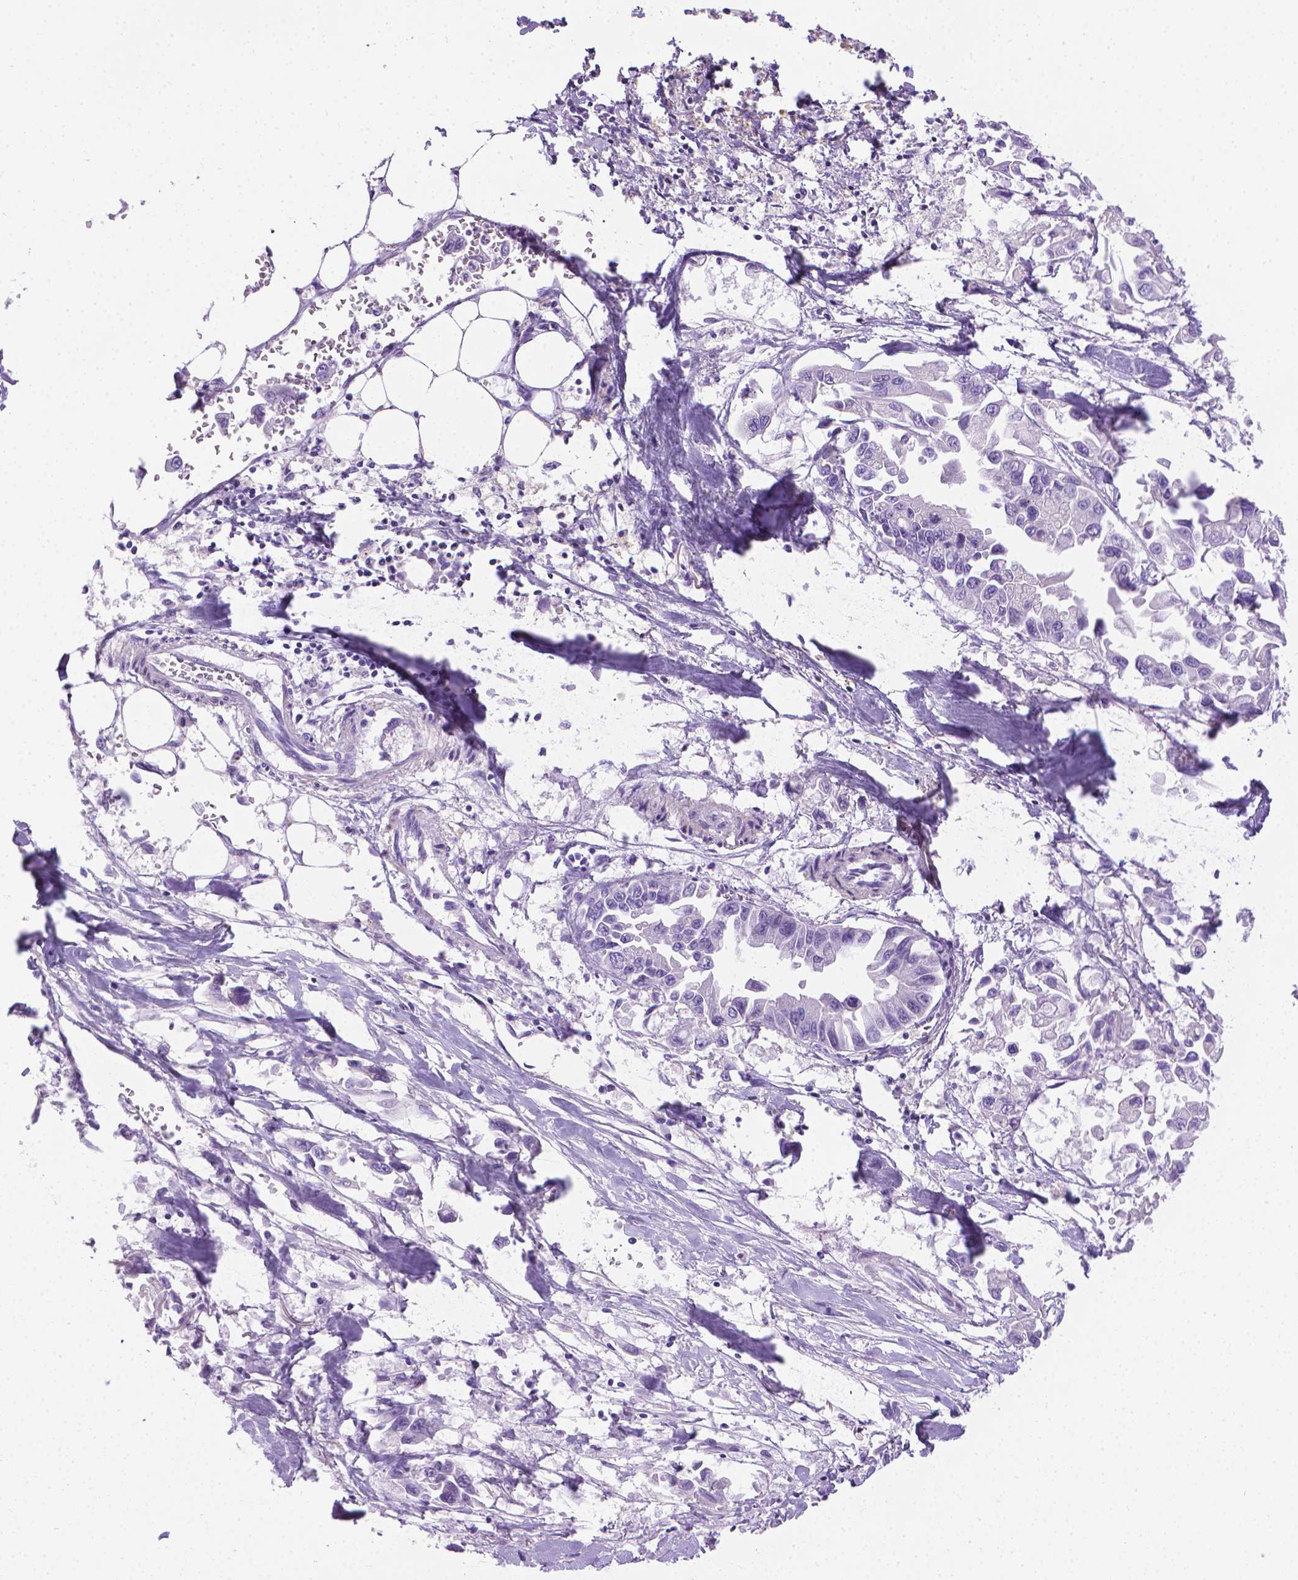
{"staining": {"intensity": "negative", "quantity": "none", "location": "none"}, "tissue": "pancreatic cancer", "cell_type": "Tumor cells", "image_type": "cancer", "snomed": [{"axis": "morphology", "description": "Adenocarcinoma, NOS"}, {"axis": "topography", "description": "Pancreas"}], "caption": "The immunohistochemistry (IHC) image has no significant expression in tumor cells of pancreatic cancer tissue. (DAB immunohistochemistry with hematoxylin counter stain).", "gene": "PNMA2", "patient": {"sex": "female", "age": 83}}